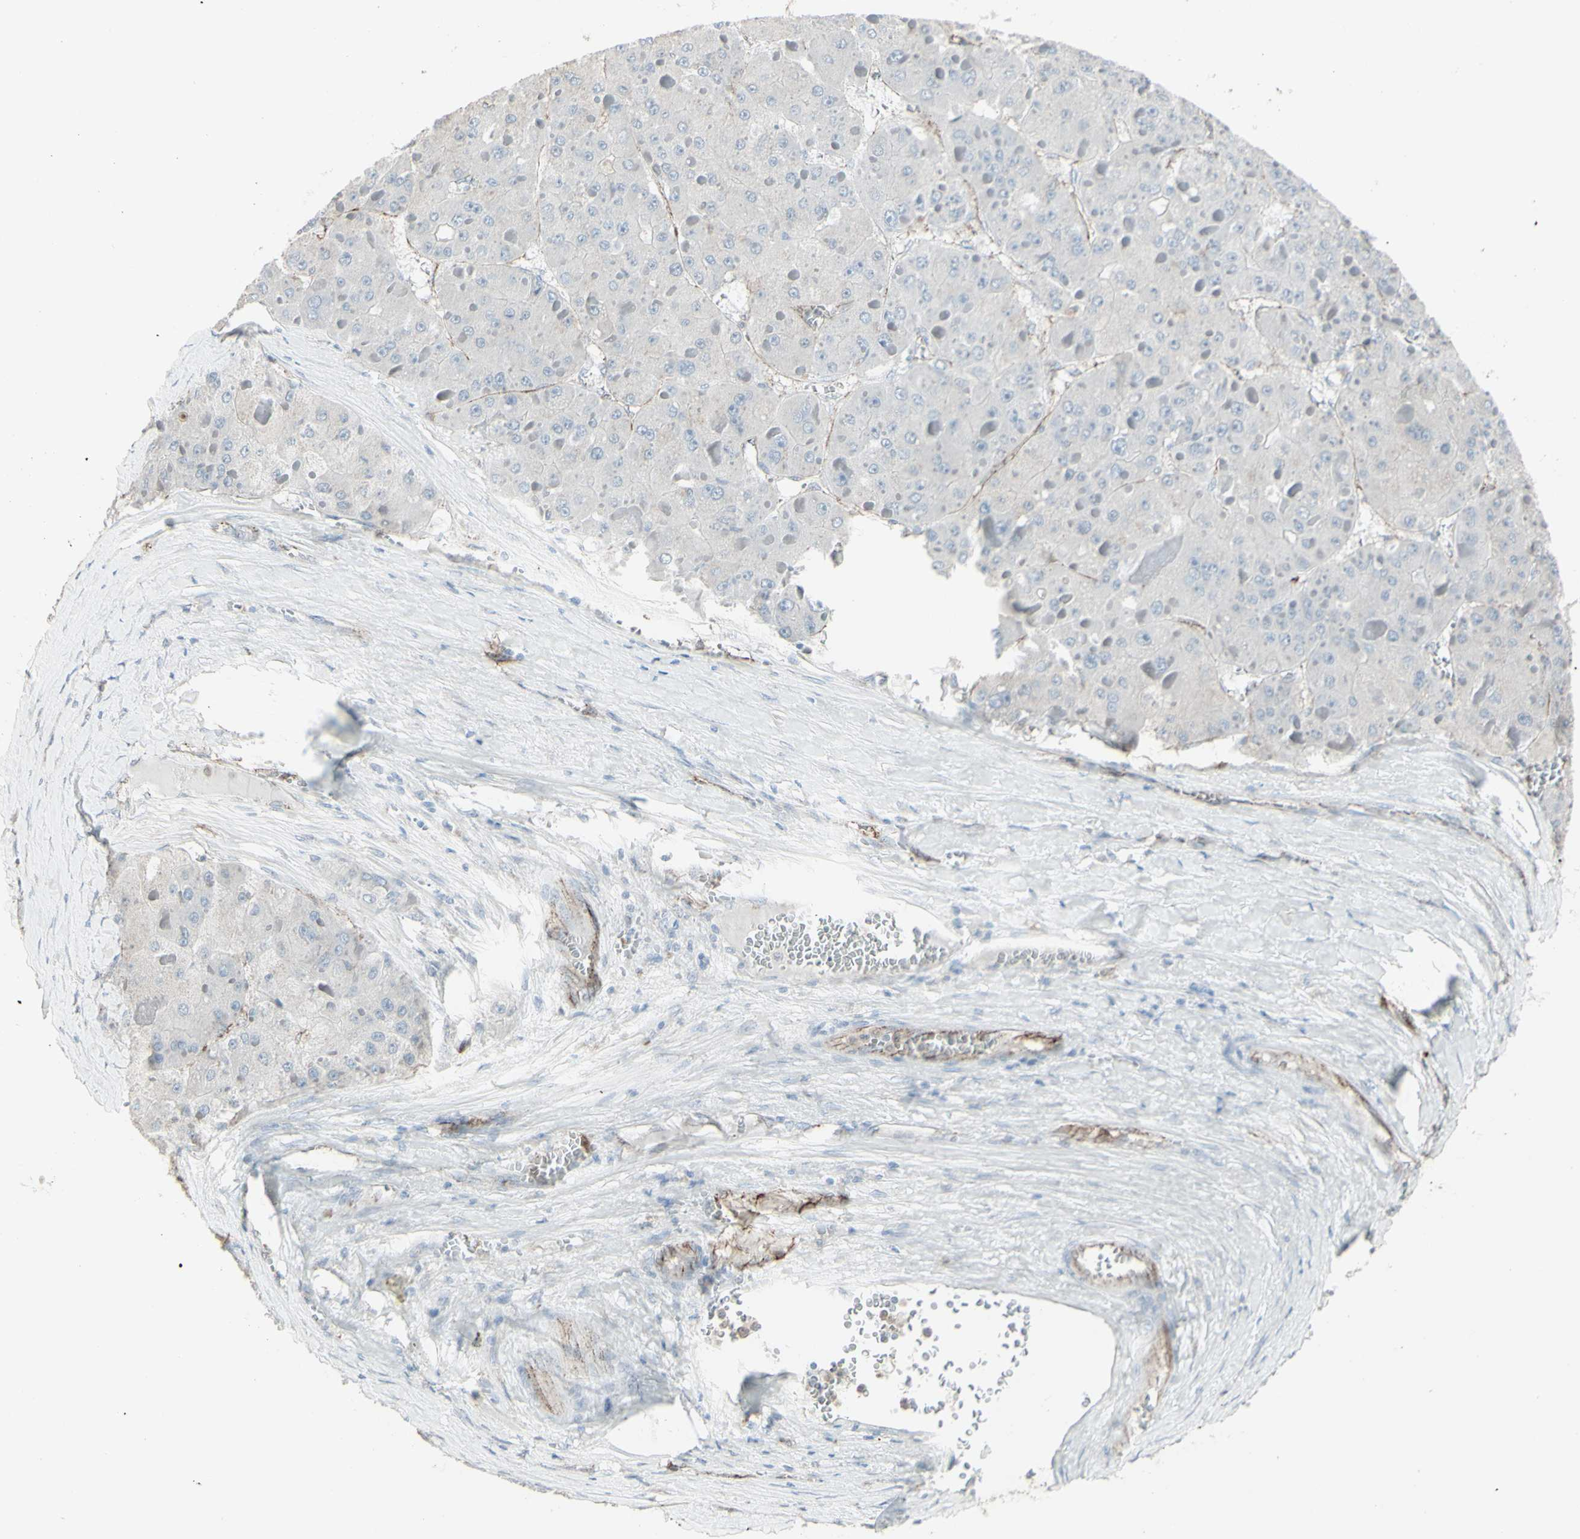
{"staining": {"intensity": "negative", "quantity": "none", "location": "none"}, "tissue": "liver cancer", "cell_type": "Tumor cells", "image_type": "cancer", "snomed": [{"axis": "morphology", "description": "Carcinoma, Hepatocellular, NOS"}, {"axis": "topography", "description": "Liver"}], "caption": "This is a photomicrograph of immunohistochemistry staining of liver cancer, which shows no staining in tumor cells.", "gene": "GJA1", "patient": {"sex": "female", "age": 73}}